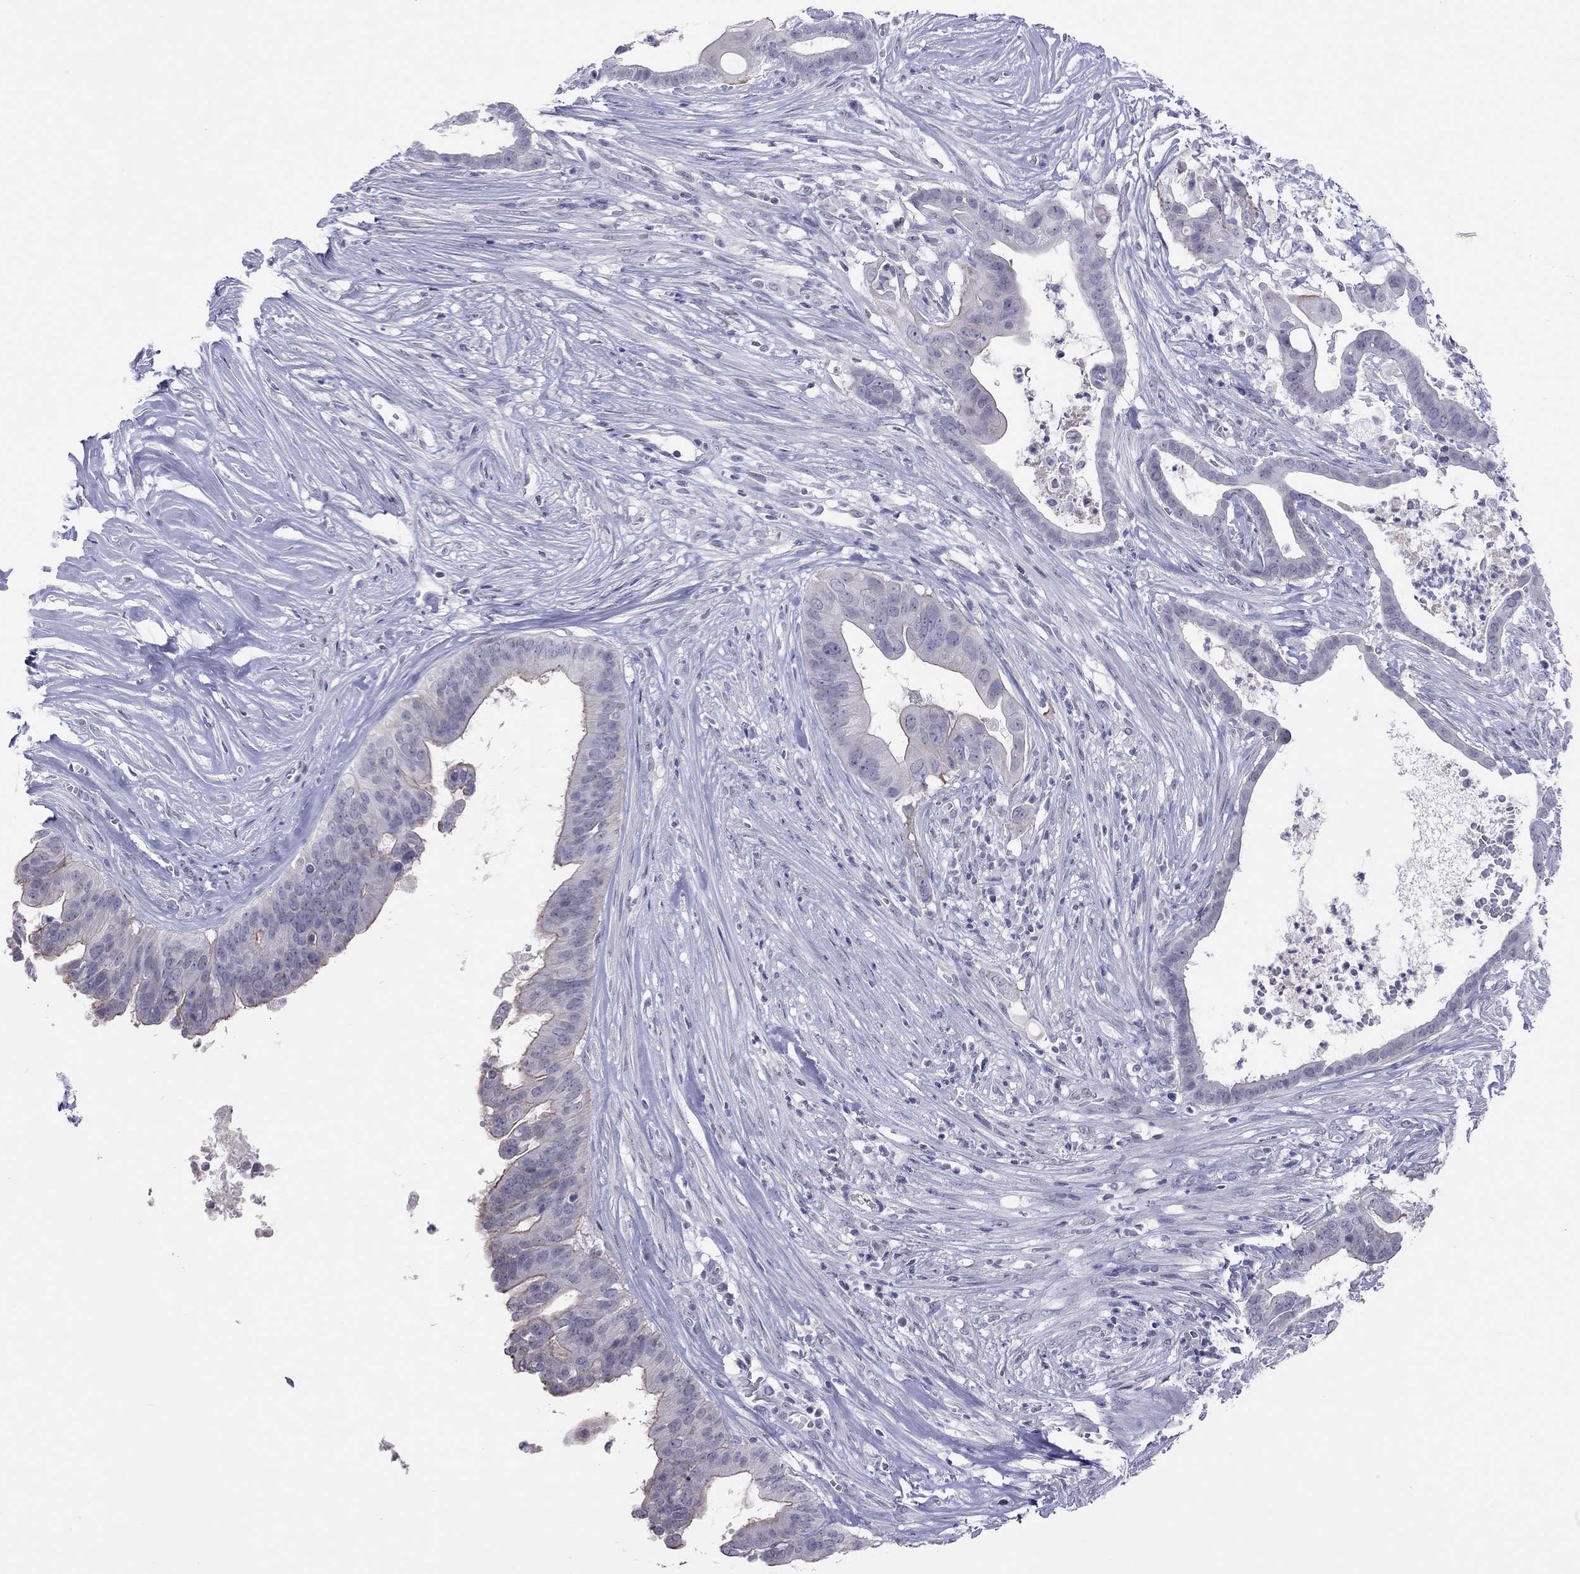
{"staining": {"intensity": "negative", "quantity": "none", "location": "none"}, "tissue": "pancreatic cancer", "cell_type": "Tumor cells", "image_type": "cancer", "snomed": [{"axis": "morphology", "description": "Adenocarcinoma, NOS"}, {"axis": "topography", "description": "Pancreas"}], "caption": "An IHC histopathology image of pancreatic cancer is shown. There is no staining in tumor cells of pancreatic cancer.", "gene": "JHY", "patient": {"sex": "male", "age": 61}}